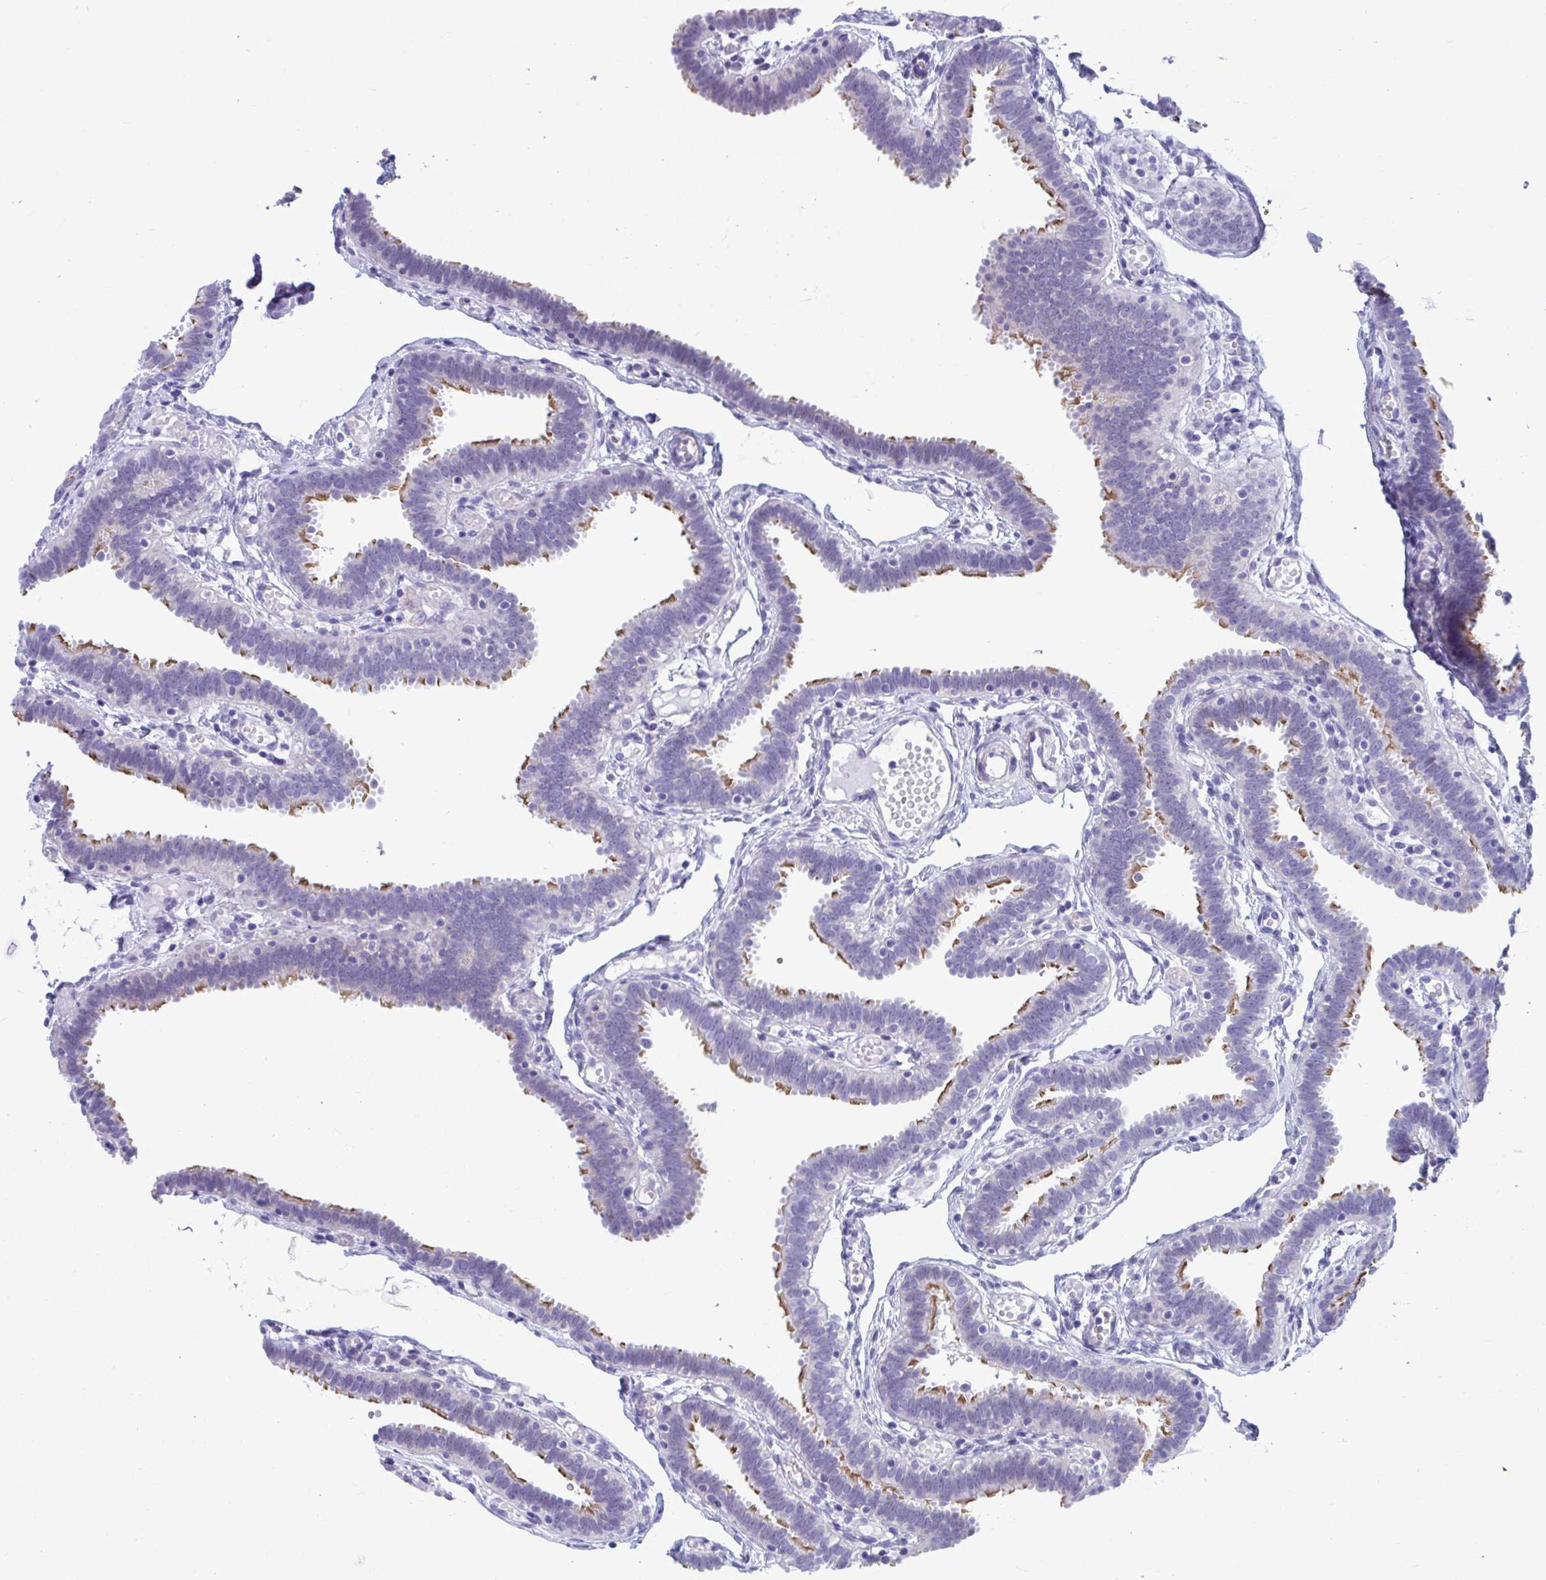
{"staining": {"intensity": "moderate", "quantity": "25%-75%", "location": "cytoplasmic/membranous"}, "tissue": "fallopian tube", "cell_type": "Glandular cells", "image_type": "normal", "snomed": [{"axis": "morphology", "description": "Normal tissue, NOS"}, {"axis": "topography", "description": "Fallopian tube"}], "caption": "A brown stain shows moderate cytoplasmic/membranous expression of a protein in glandular cells of benign human fallopian tube. The protein of interest is stained brown, and the nuclei are stained in blue (DAB (3,3'-diaminobenzidine) IHC with brightfield microscopy, high magnification).", "gene": "ISL1", "patient": {"sex": "female", "age": 37}}